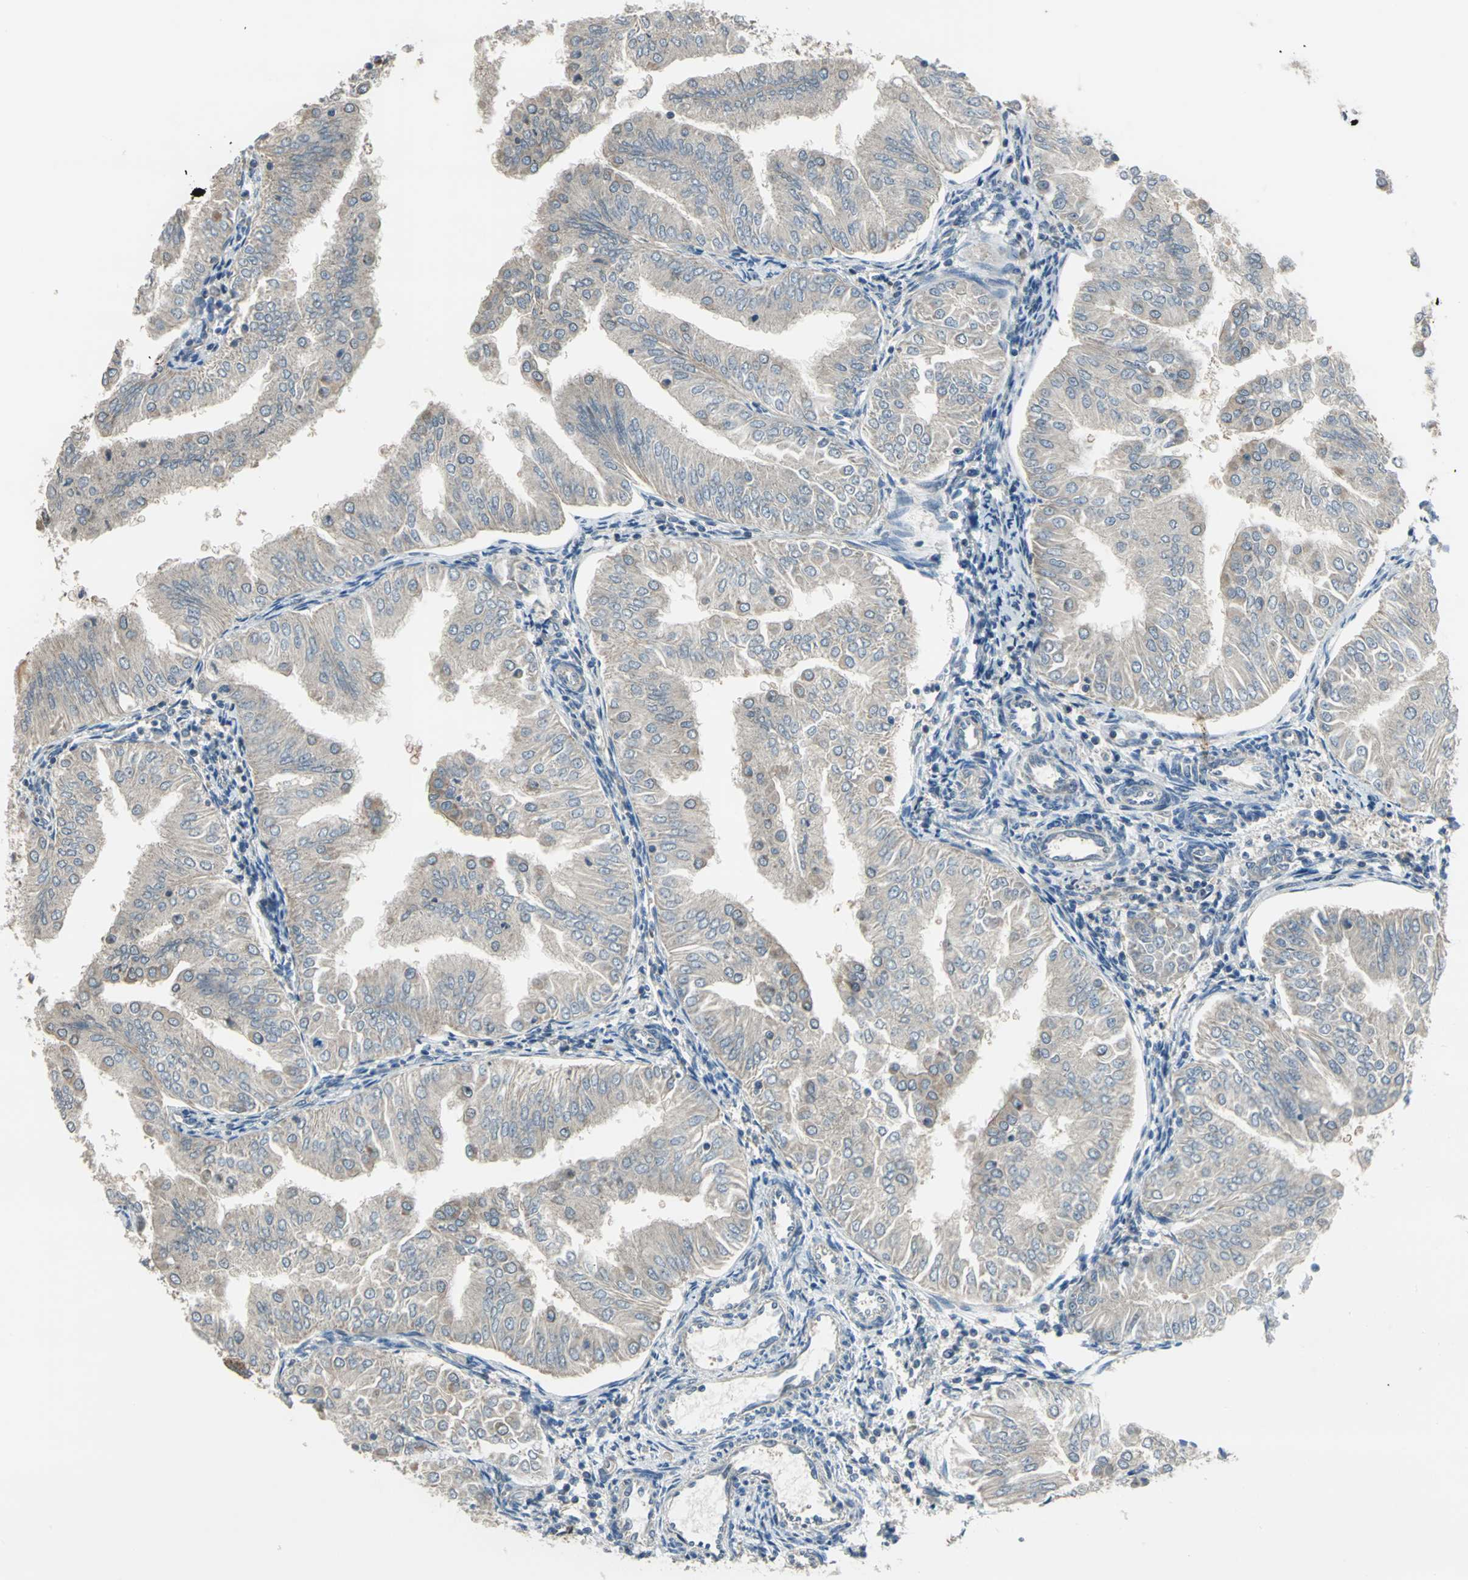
{"staining": {"intensity": "weak", "quantity": ">75%", "location": "cytoplasmic/membranous"}, "tissue": "endometrial cancer", "cell_type": "Tumor cells", "image_type": "cancer", "snomed": [{"axis": "morphology", "description": "Adenocarcinoma, NOS"}, {"axis": "topography", "description": "Endometrium"}], "caption": "This is a histology image of immunohistochemistry staining of adenocarcinoma (endometrial), which shows weak staining in the cytoplasmic/membranous of tumor cells.", "gene": "TRAK1", "patient": {"sex": "female", "age": 53}}